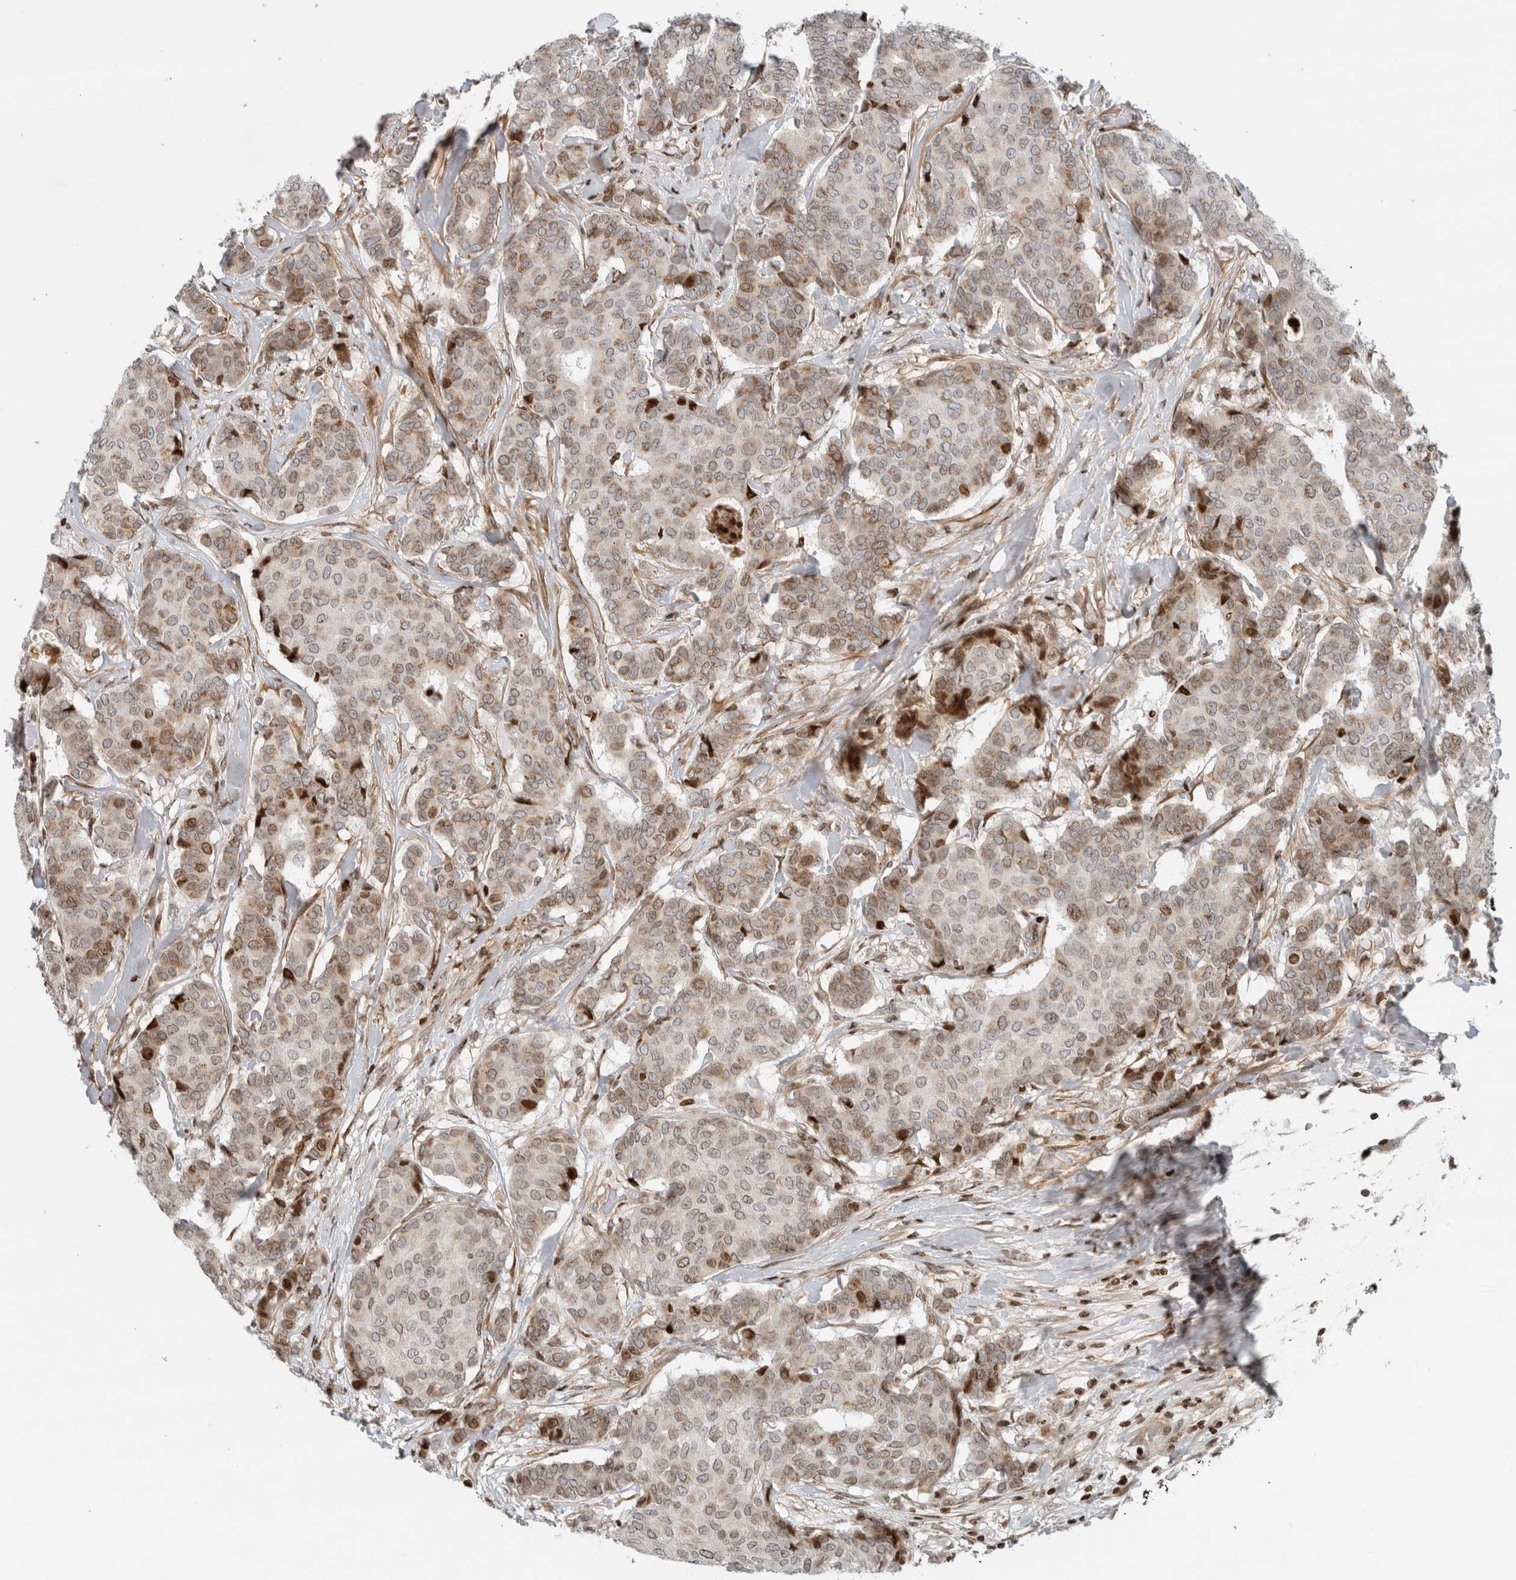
{"staining": {"intensity": "moderate", "quantity": "<25%", "location": "nuclear"}, "tissue": "breast cancer", "cell_type": "Tumor cells", "image_type": "cancer", "snomed": [{"axis": "morphology", "description": "Duct carcinoma"}, {"axis": "topography", "description": "Breast"}], "caption": "There is low levels of moderate nuclear positivity in tumor cells of intraductal carcinoma (breast), as demonstrated by immunohistochemical staining (brown color).", "gene": "GINS4", "patient": {"sex": "female", "age": 75}}